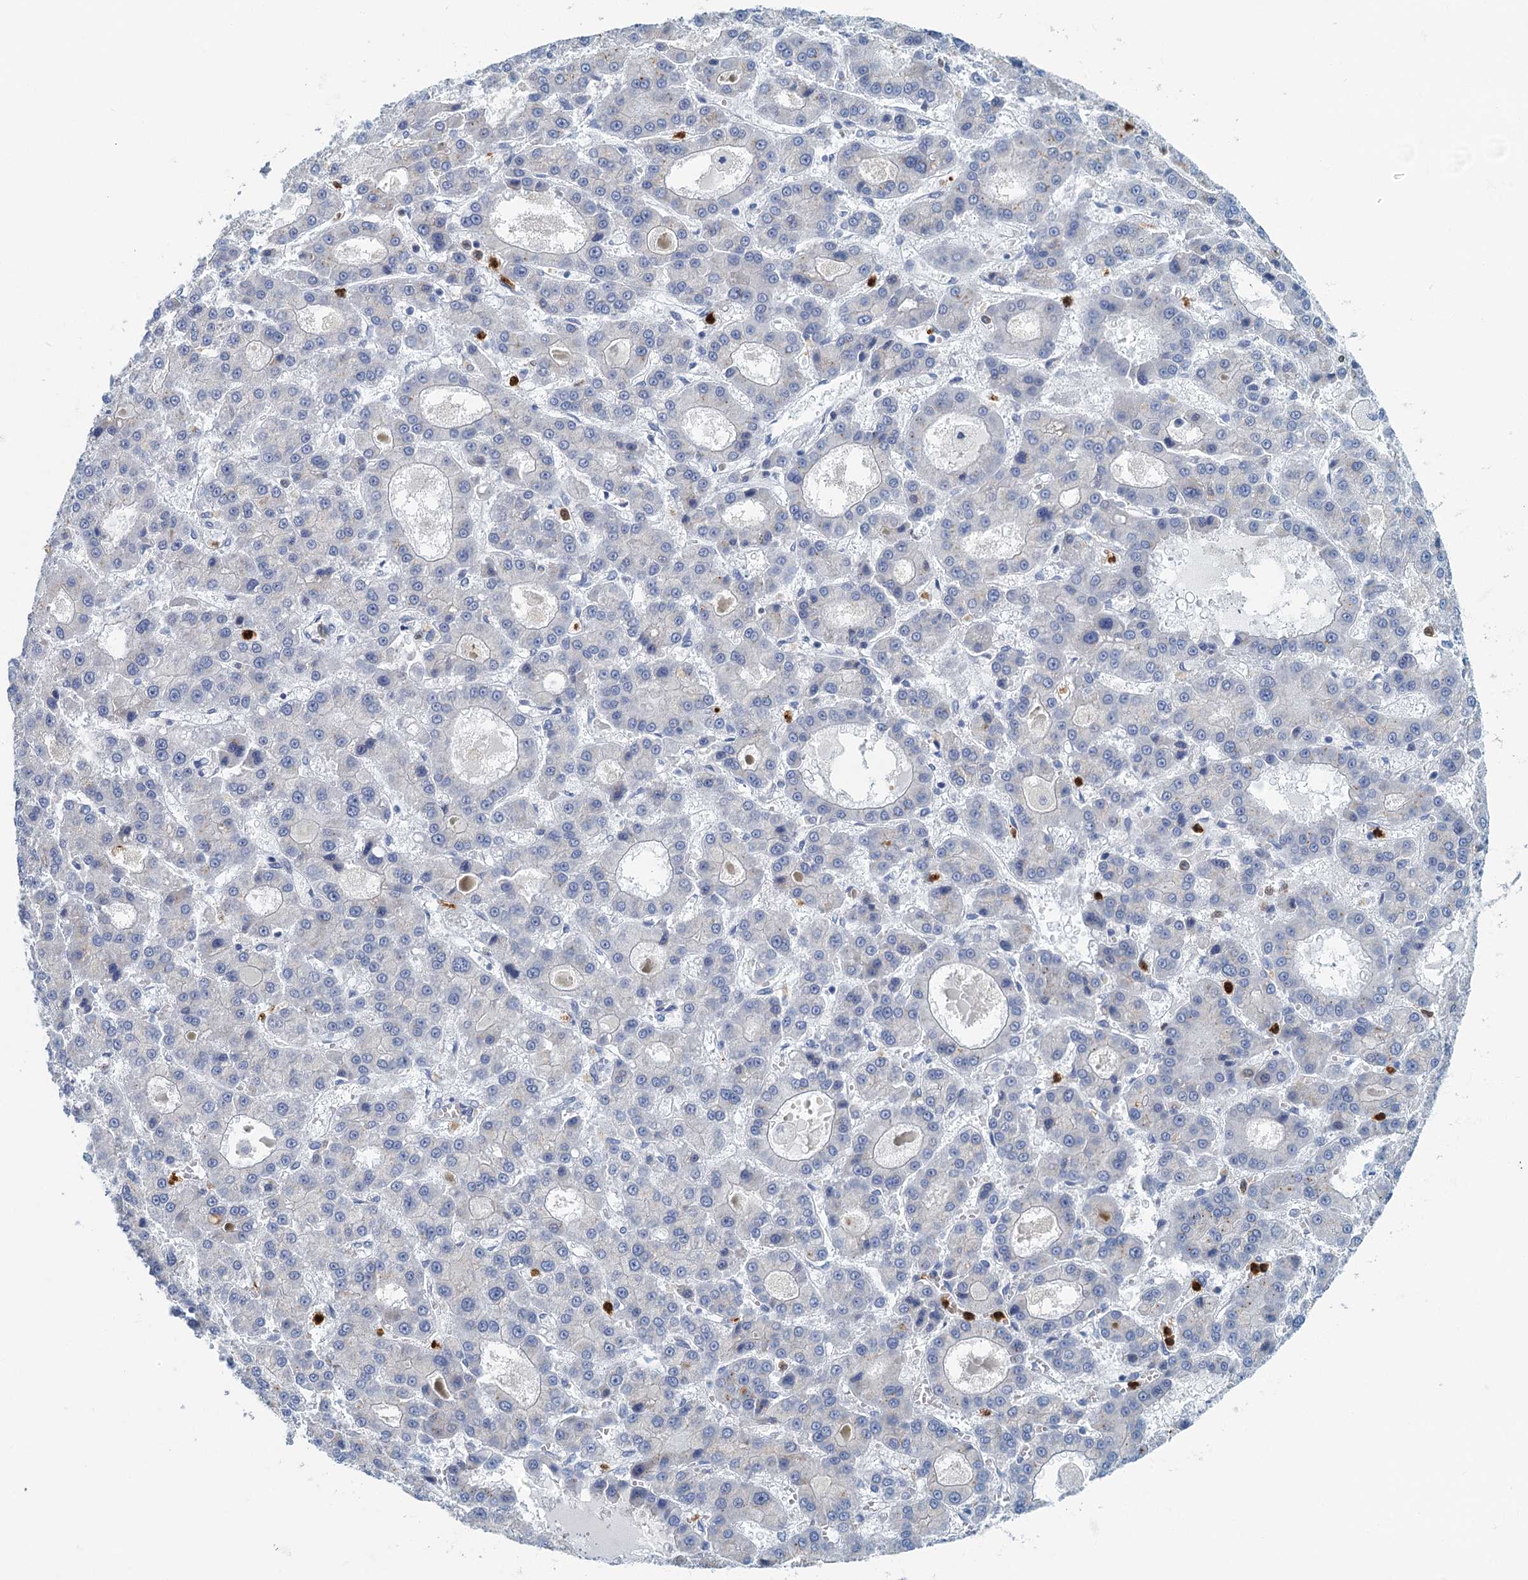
{"staining": {"intensity": "negative", "quantity": "none", "location": "none"}, "tissue": "liver cancer", "cell_type": "Tumor cells", "image_type": "cancer", "snomed": [{"axis": "morphology", "description": "Carcinoma, Hepatocellular, NOS"}, {"axis": "topography", "description": "Liver"}], "caption": "Immunohistochemistry (IHC) micrograph of neoplastic tissue: human liver hepatocellular carcinoma stained with DAB shows no significant protein positivity in tumor cells.", "gene": "ANKDD1A", "patient": {"sex": "male", "age": 70}}